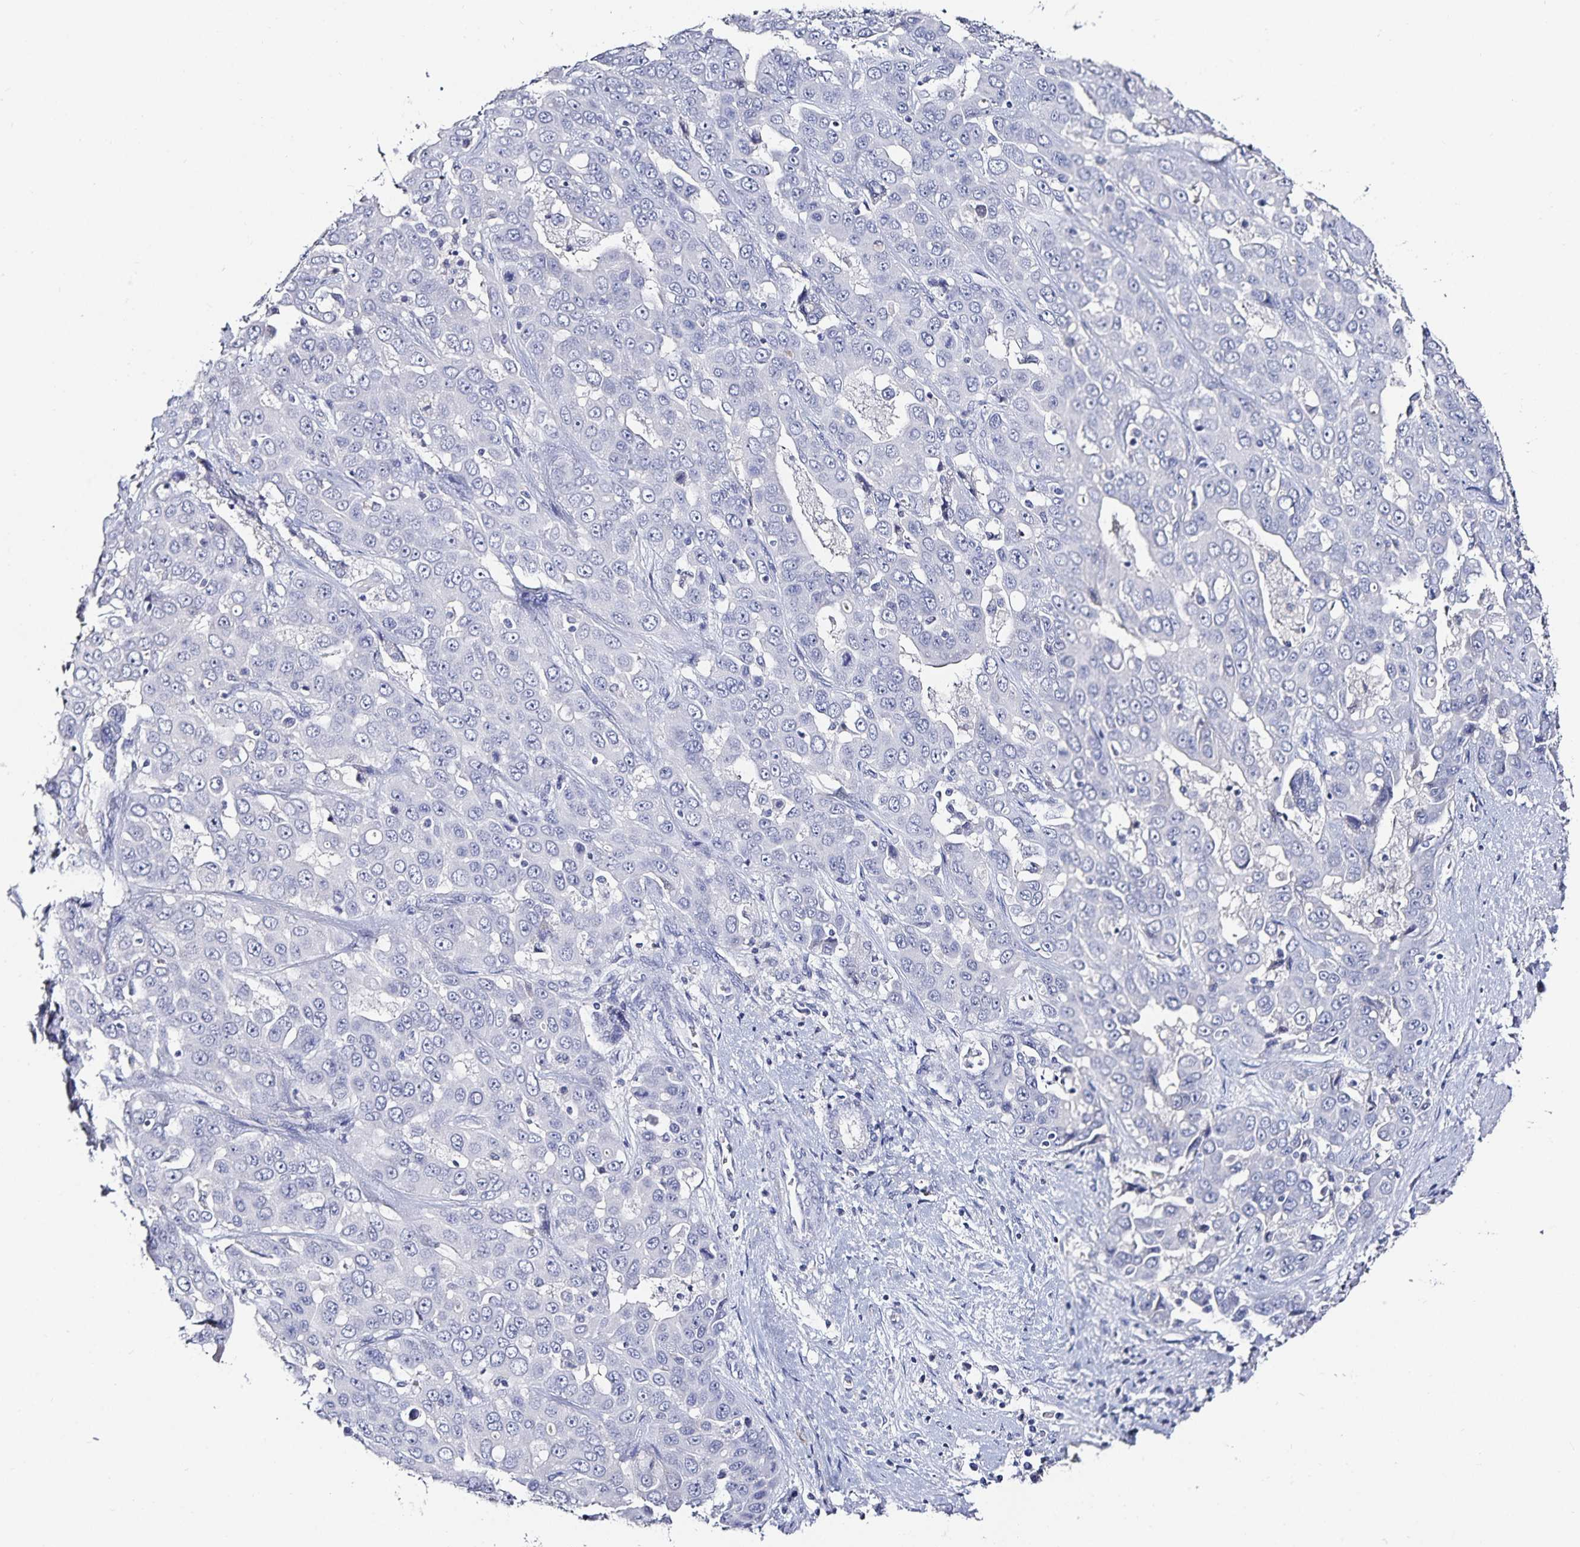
{"staining": {"intensity": "negative", "quantity": "none", "location": "none"}, "tissue": "liver cancer", "cell_type": "Tumor cells", "image_type": "cancer", "snomed": [{"axis": "morphology", "description": "Cholangiocarcinoma"}, {"axis": "topography", "description": "Liver"}], "caption": "There is no significant staining in tumor cells of liver cancer (cholangiocarcinoma).", "gene": "TTR", "patient": {"sex": "female", "age": 52}}